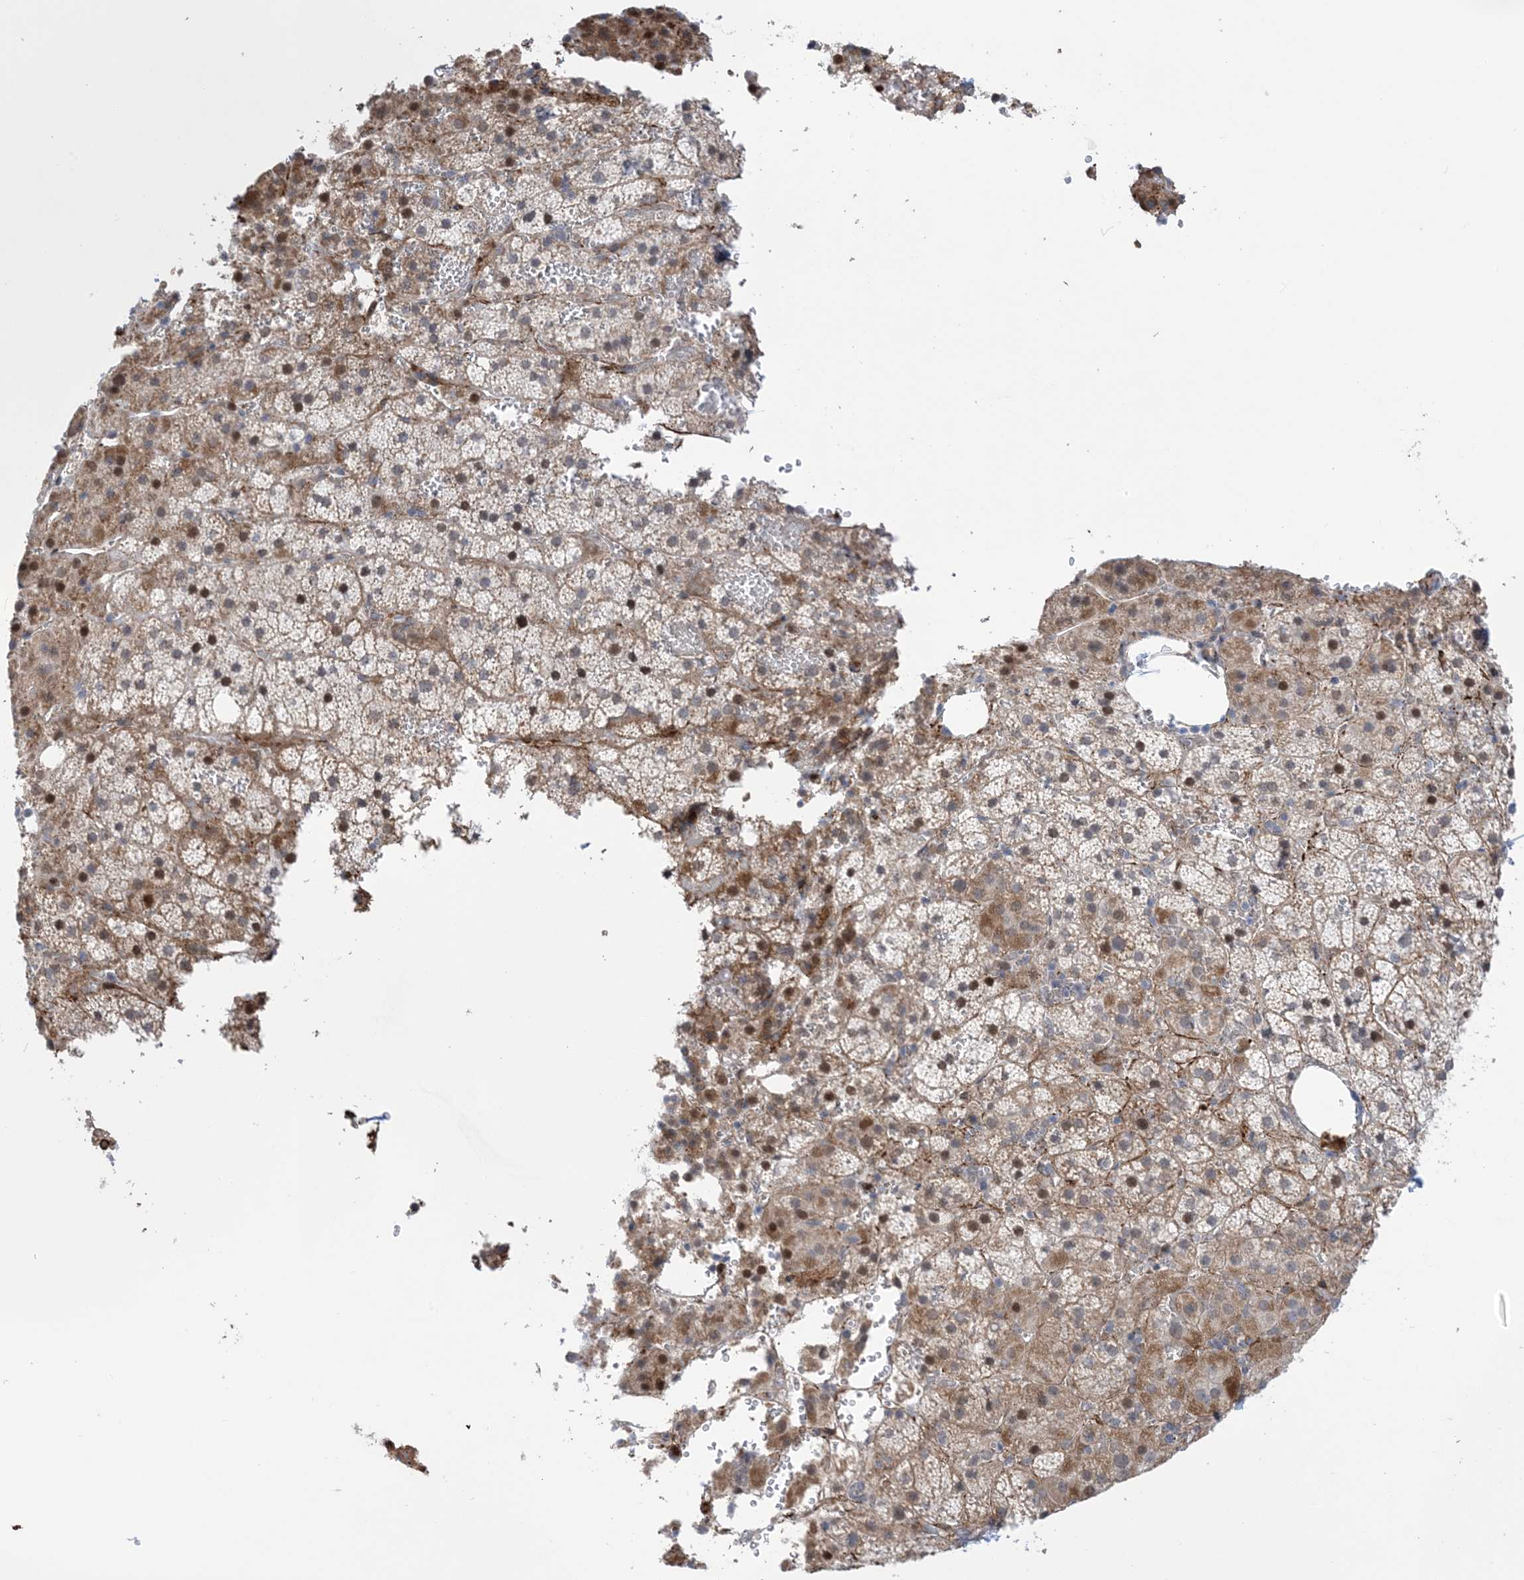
{"staining": {"intensity": "moderate", "quantity": "25%-75%", "location": "cytoplasmic/membranous,nuclear"}, "tissue": "adrenal gland", "cell_type": "Glandular cells", "image_type": "normal", "snomed": [{"axis": "morphology", "description": "Normal tissue, NOS"}, {"axis": "topography", "description": "Adrenal gland"}], "caption": "Adrenal gland stained with DAB (3,3'-diaminobenzidine) immunohistochemistry (IHC) demonstrates medium levels of moderate cytoplasmic/membranous,nuclear staining in about 25%-75% of glandular cells. (brown staining indicates protein expression, while blue staining denotes nuclei).", "gene": "ZNF8", "patient": {"sex": "female", "age": 59}}